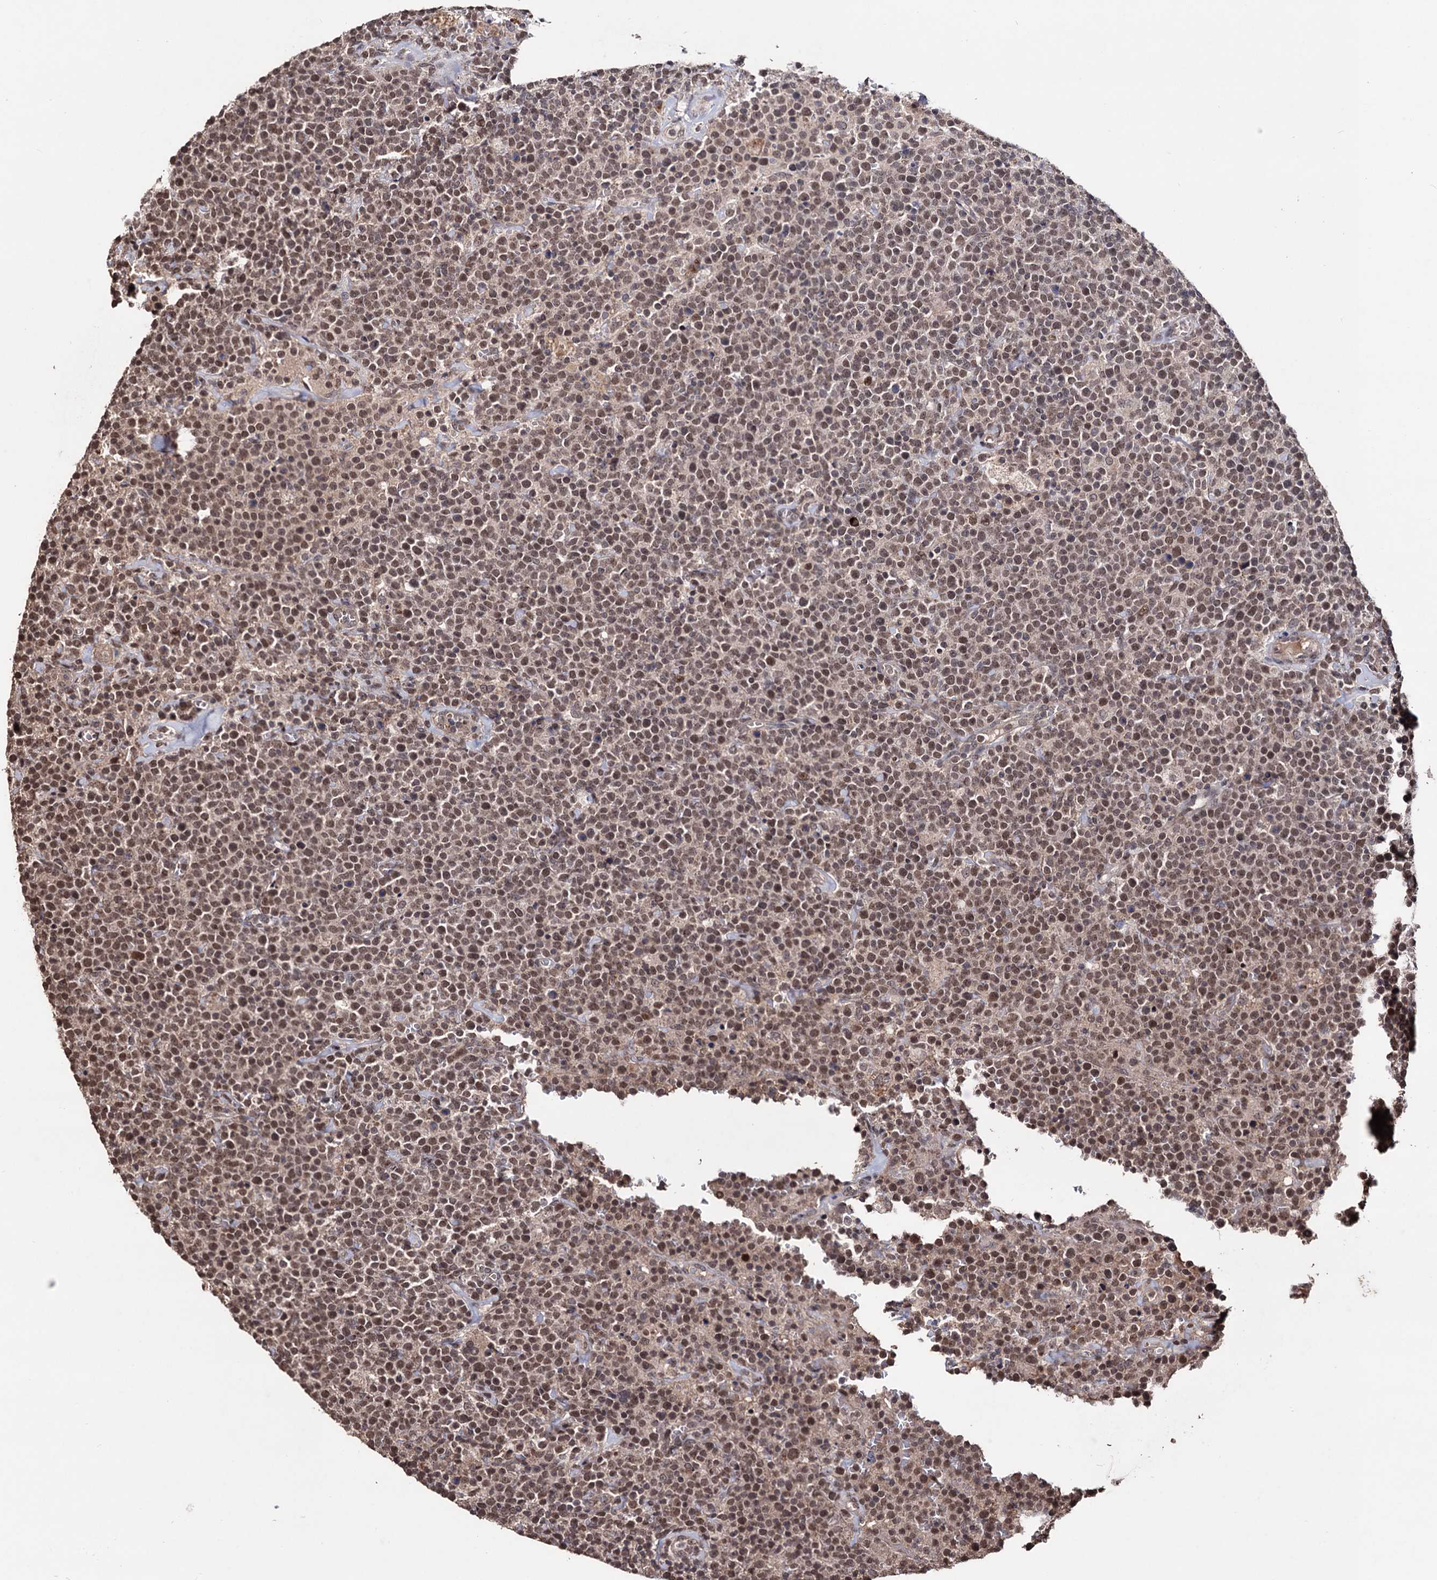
{"staining": {"intensity": "moderate", "quantity": ">75%", "location": "nuclear"}, "tissue": "lymphoma", "cell_type": "Tumor cells", "image_type": "cancer", "snomed": [{"axis": "morphology", "description": "Malignant lymphoma, non-Hodgkin's type, High grade"}, {"axis": "topography", "description": "Lymph node"}], "caption": "High-magnification brightfield microscopy of high-grade malignant lymphoma, non-Hodgkin's type stained with DAB (brown) and counterstained with hematoxylin (blue). tumor cells exhibit moderate nuclear positivity is appreciated in about>75% of cells.", "gene": "KLF5", "patient": {"sex": "male", "age": 61}}